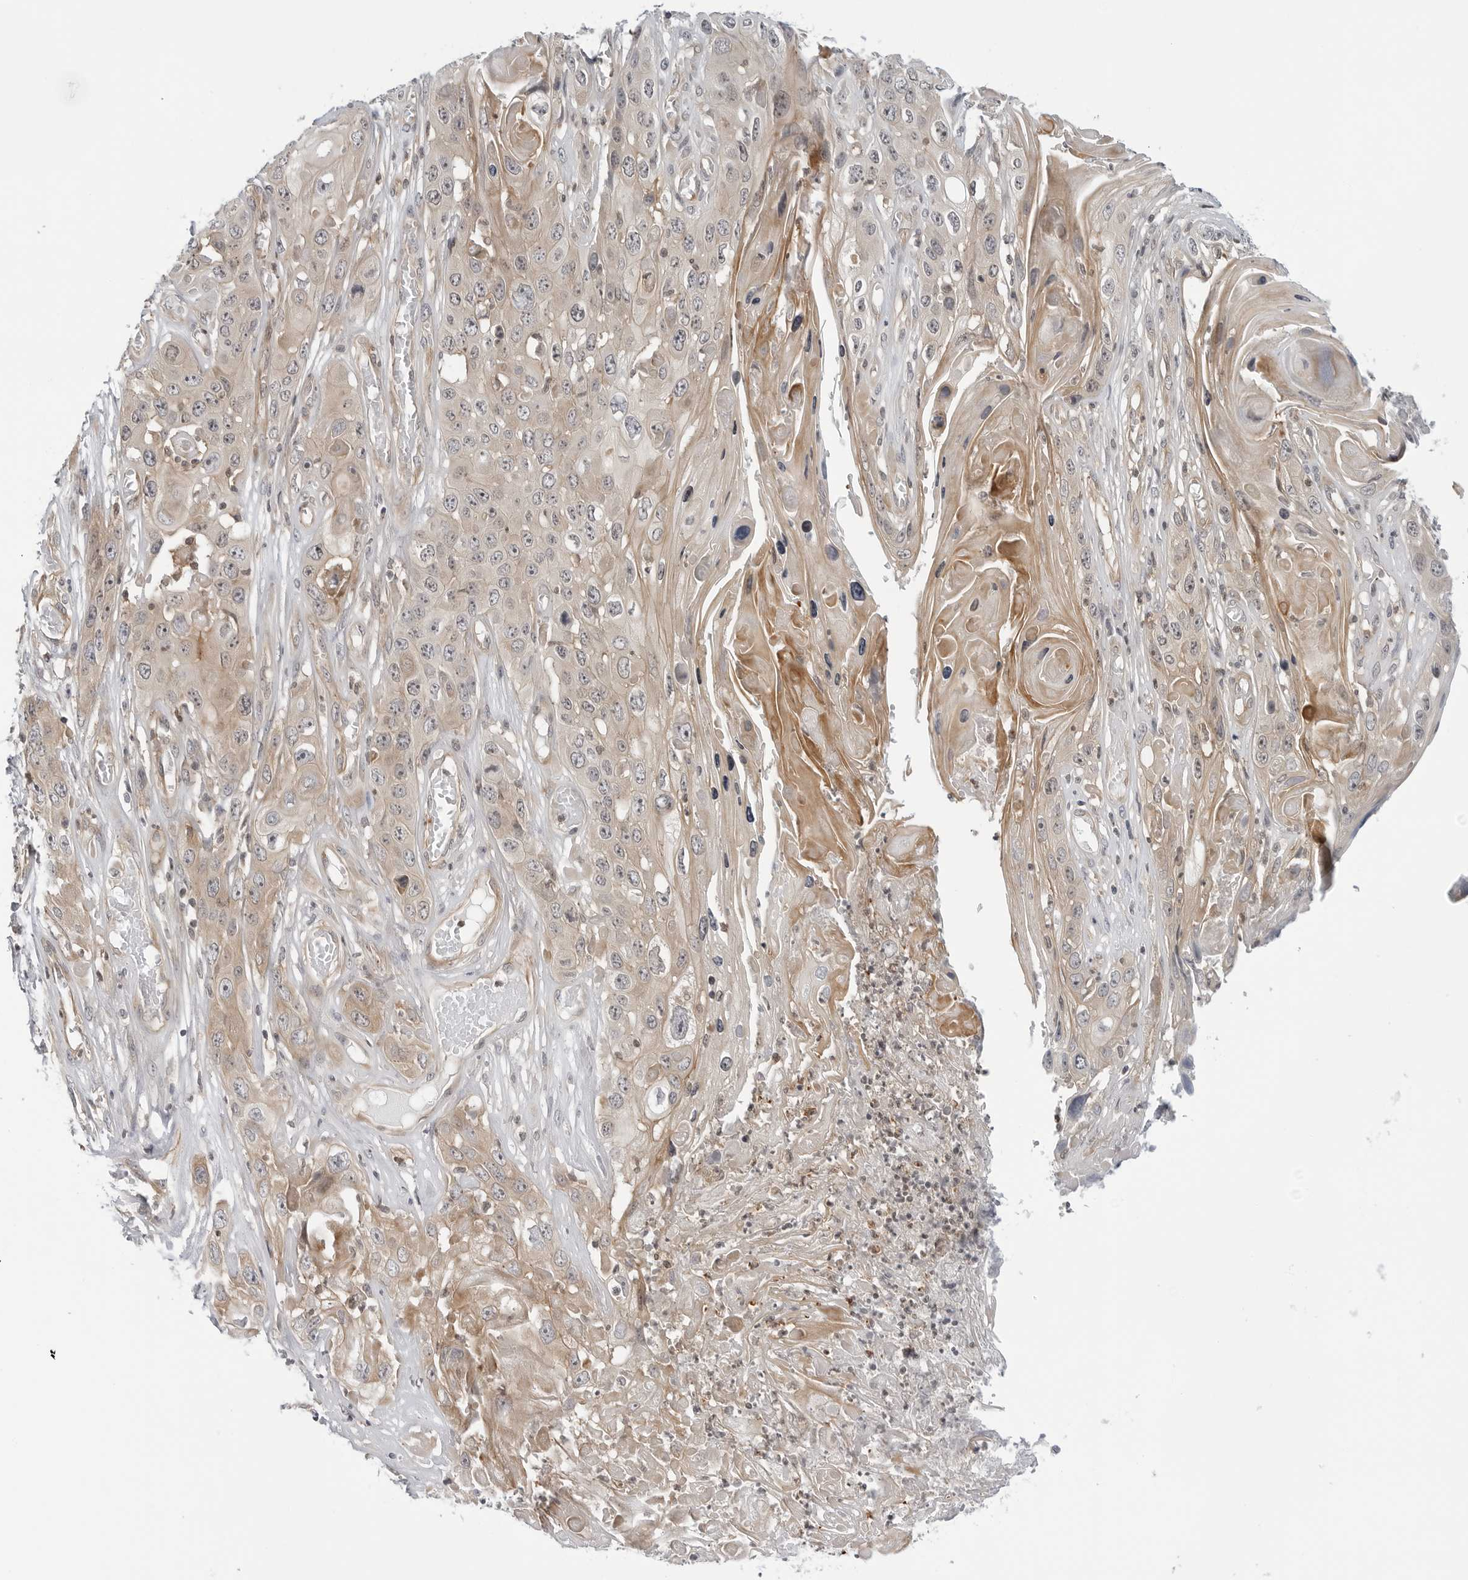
{"staining": {"intensity": "weak", "quantity": "<25%", "location": "cytoplasmic/membranous"}, "tissue": "skin cancer", "cell_type": "Tumor cells", "image_type": "cancer", "snomed": [{"axis": "morphology", "description": "Squamous cell carcinoma, NOS"}, {"axis": "topography", "description": "Skin"}], "caption": "The micrograph demonstrates no staining of tumor cells in squamous cell carcinoma (skin). (DAB immunohistochemistry, high magnification).", "gene": "STXBP3", "patient": {"sex": "male", "age": 55}}